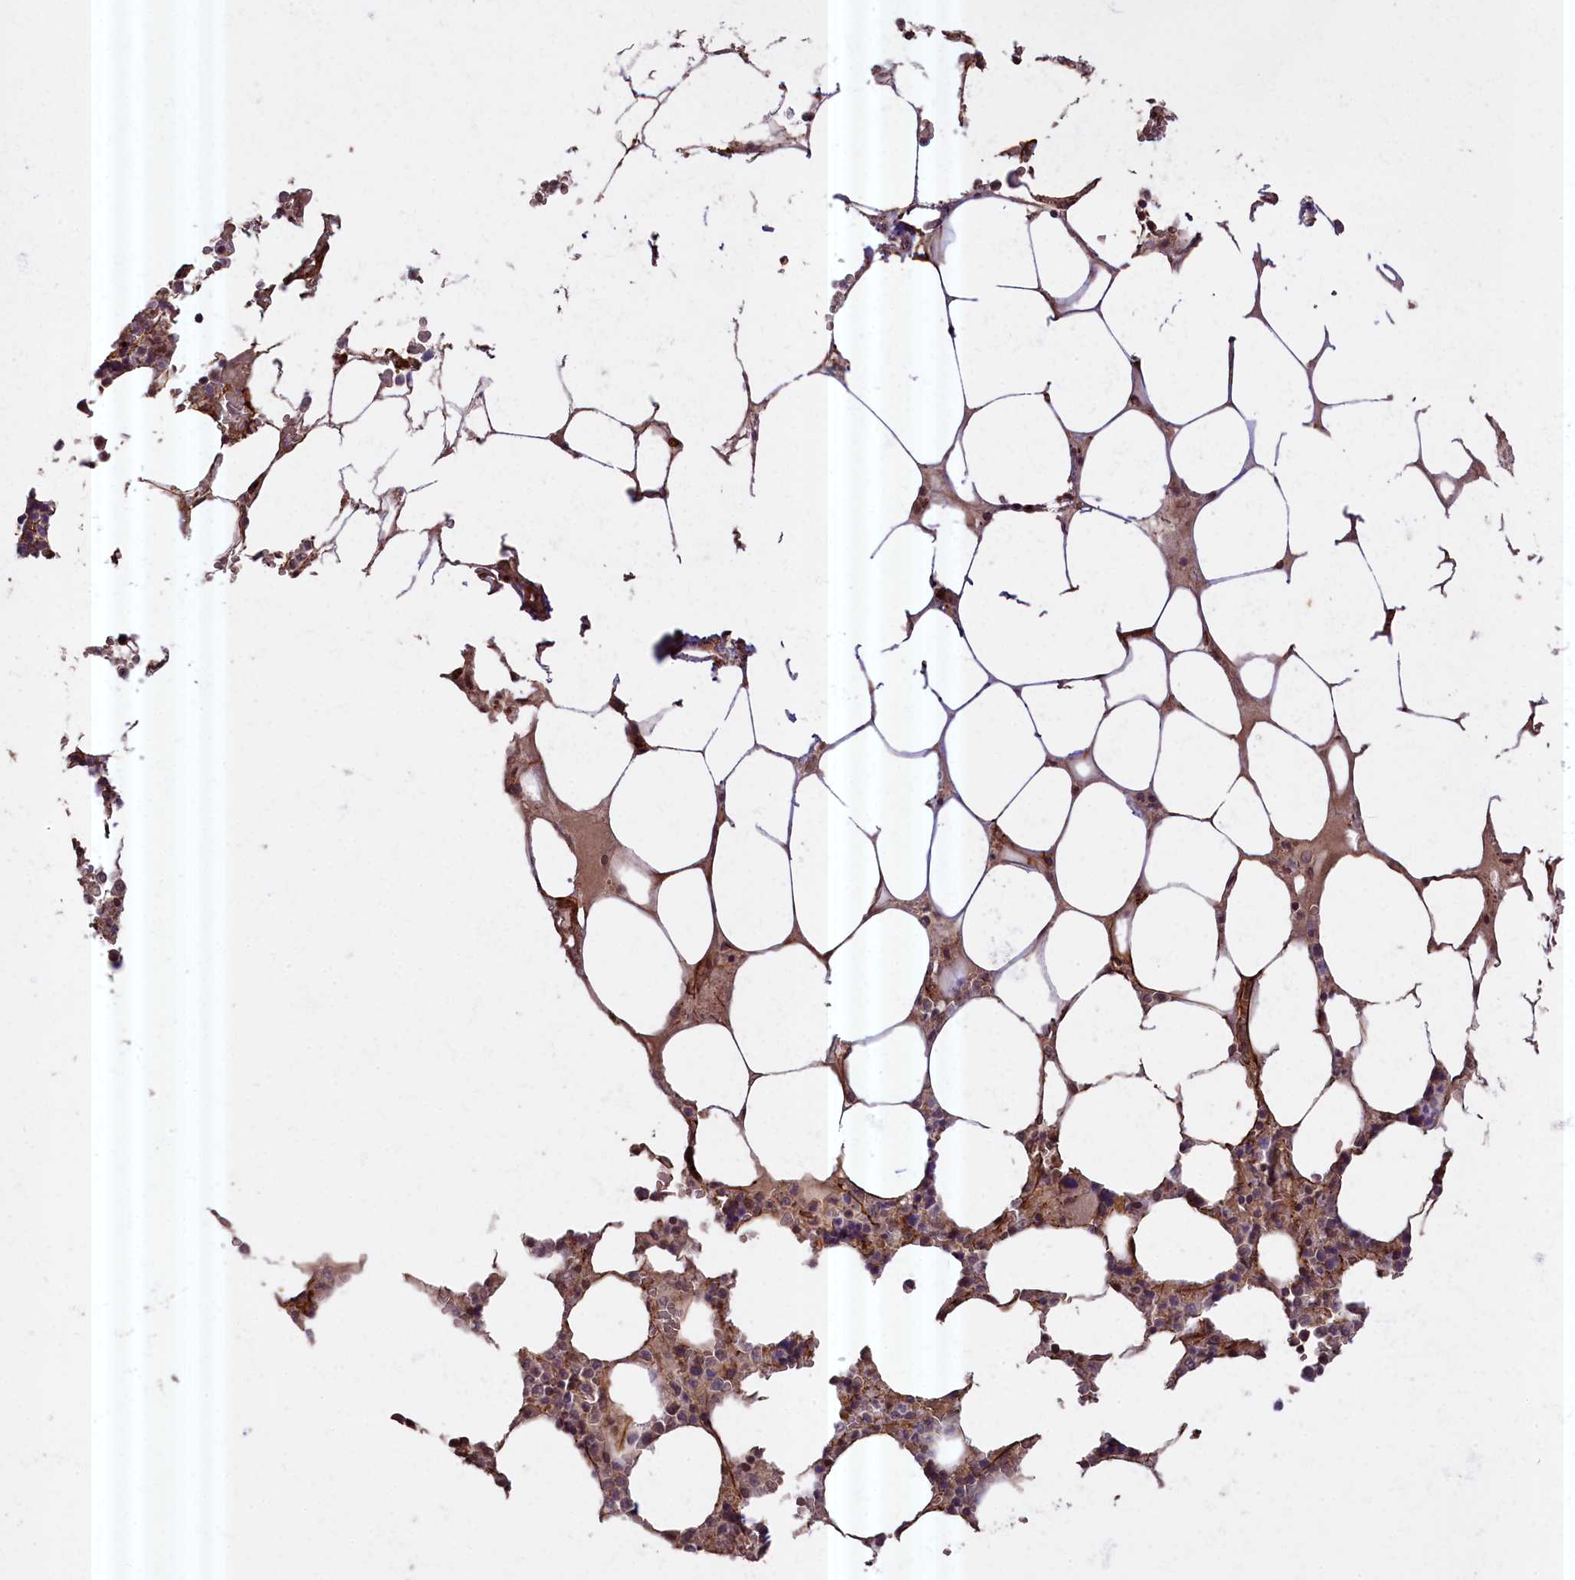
{"staining": {"intensity": "moderate", "quantity": "25%-75%", "location": "cytoplasmic/membranous,nuclear"}, "tissue": "bone marrow", "cell_type": "Hematopoietic cells", "image_type": "normal", "snomed": [{"axis": "morphology", "description": "Normal tissue, NOS"}, {"axis": "topography", "description": "Bone marrow"}], "caption": "Hematopoietic cells exhibit moderate cytoplasmic/membranous,nuclear positivity in about 25%-75% of cells in benign bone marrow. The staining was performed using DAB to visualize the protein expression in brown, while the nuclei were stained in blue with hematoxylin (Magnification: 20x).", "gene": "ZNF480", "patient": {"sex": "male", "age": 64}}